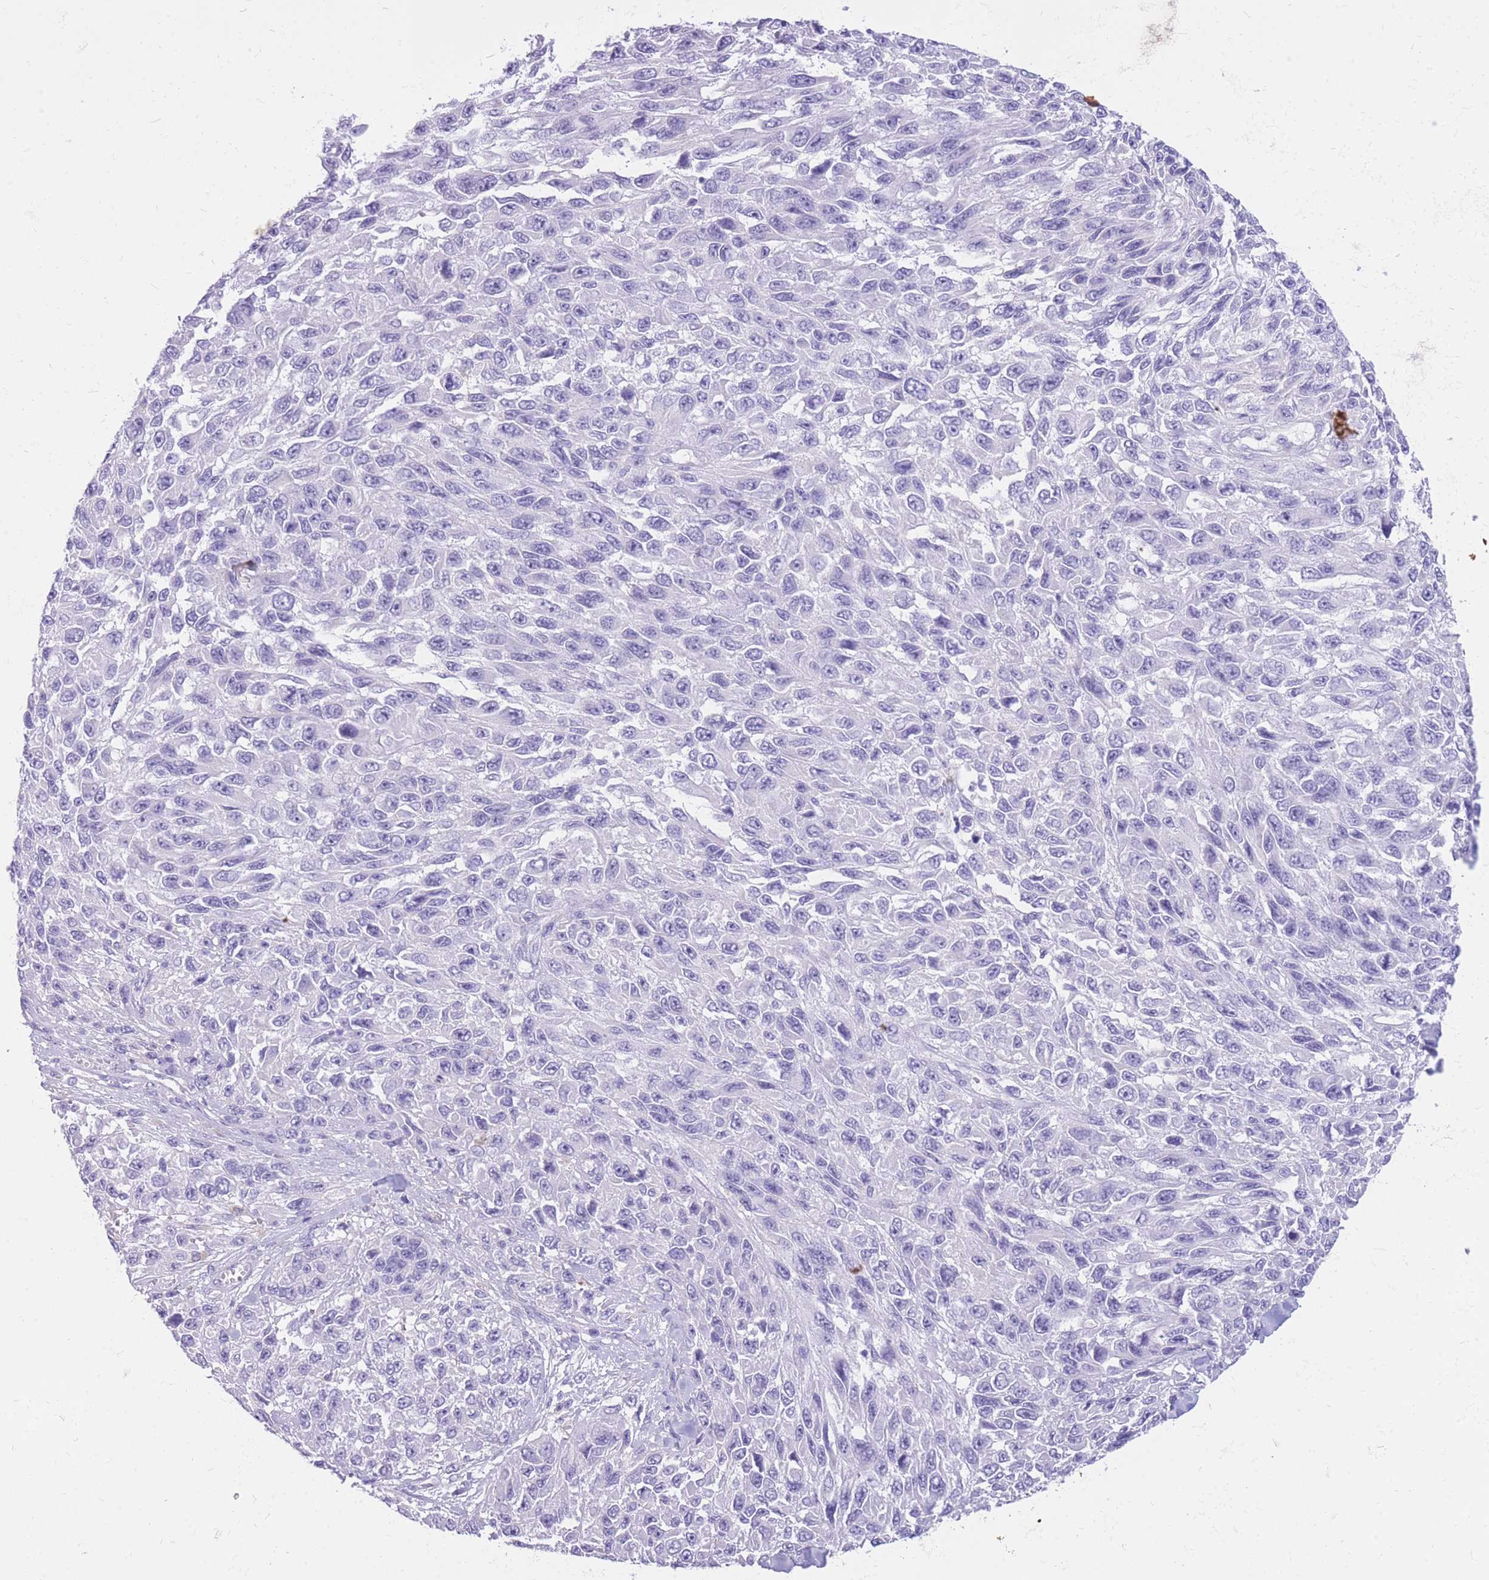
{"staining": {"intensity": "negative", "quantity": "none", "location": "none"}, "tissue": "melanoma", "cell_type": "Tumor cells", "image_type": "cancer", "snomed": [{"axis": "morphology", "description": "Malignant melanoma, NOS"}, {"axis": "topography", "description": "Skin"}], "caption": "High magnification brightfield microscopy of malignant melanoma stained with DAB (brown) and counterstained with hematoxylin (blue): tumor cells show no significant positivity.", "gene": "CYP21A2", "patient": {"sex": "female", "age": 96}}